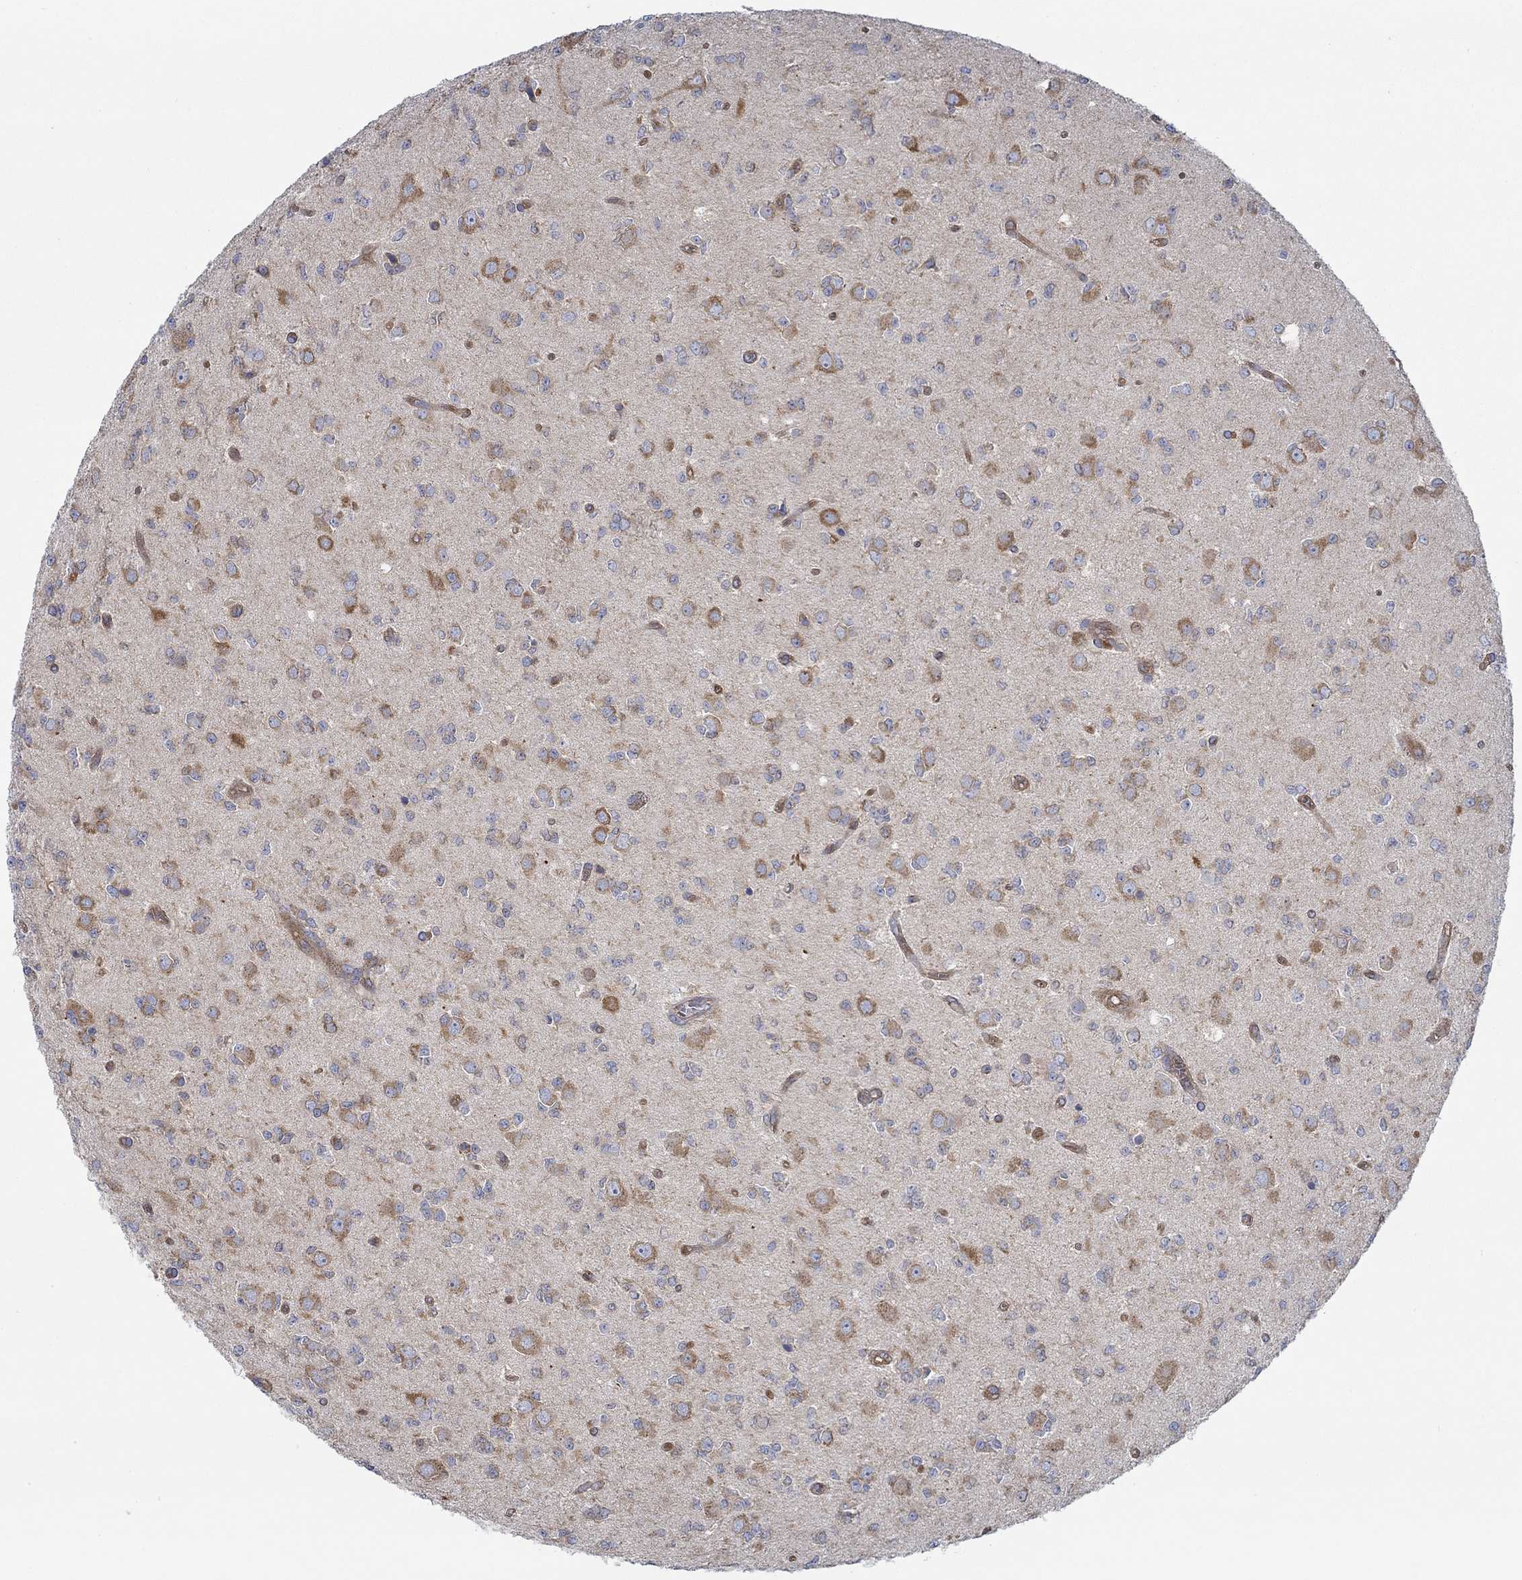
{"staining": {"intensity": "weak", "quantity": "<25%", "location": "cytoplasmic/membranous"}, "tissue": "glioma", "cell_type": "Tumor cells", "image_type": "cancer", "snomed": [{"axis": "morphology", "description": "Glioma, malignant, Low grade"}, {"axis": "topography", "description": "Brain"}], "caption": "Tumor cells show no significant protein staining in glioma.", "gene": "SPAG9", "patient": {"sex": "female", "age": 45}}